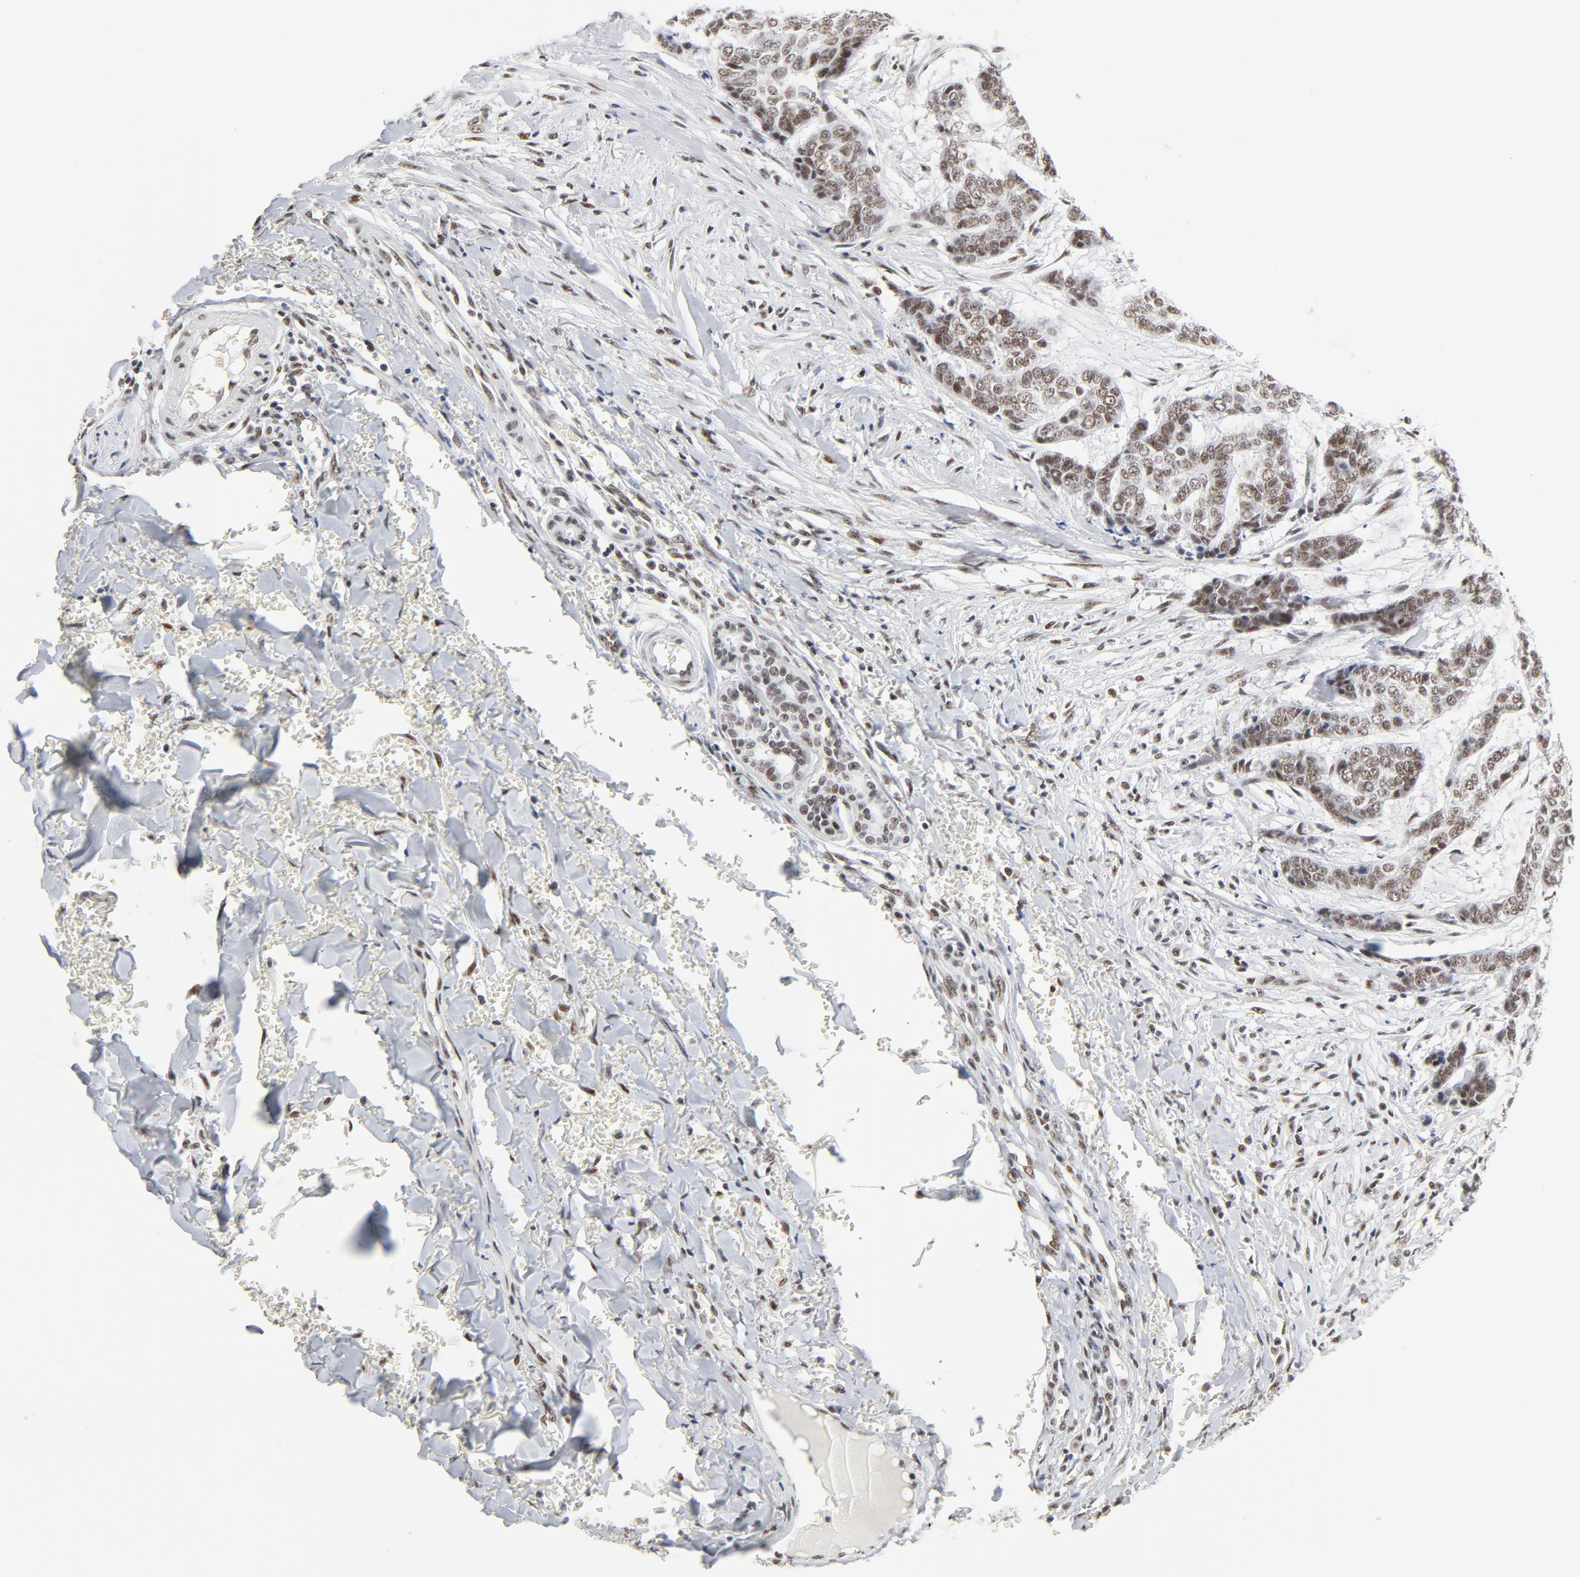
{"staining": {"intensity": "moderate", "quantity": ">75%", "location": "nuclear"}, "tissue": "skin cancer", "cell_type": "Tumor cells", "image_type": "cancer", "snomed": [{"axis": "morphology", "description": "Basal cell carcinoma"}, {"axis": "topography", "description": "Skin"}], "caption": "Immunohistochemical staining of human skin cancer (basal cell carcinoma) exhibits medium levels of moderate nuclear positivity in about >75% of tumor cells.", "gene": "GTF2H1", "patient": {"sex": "female", "age": 64}}